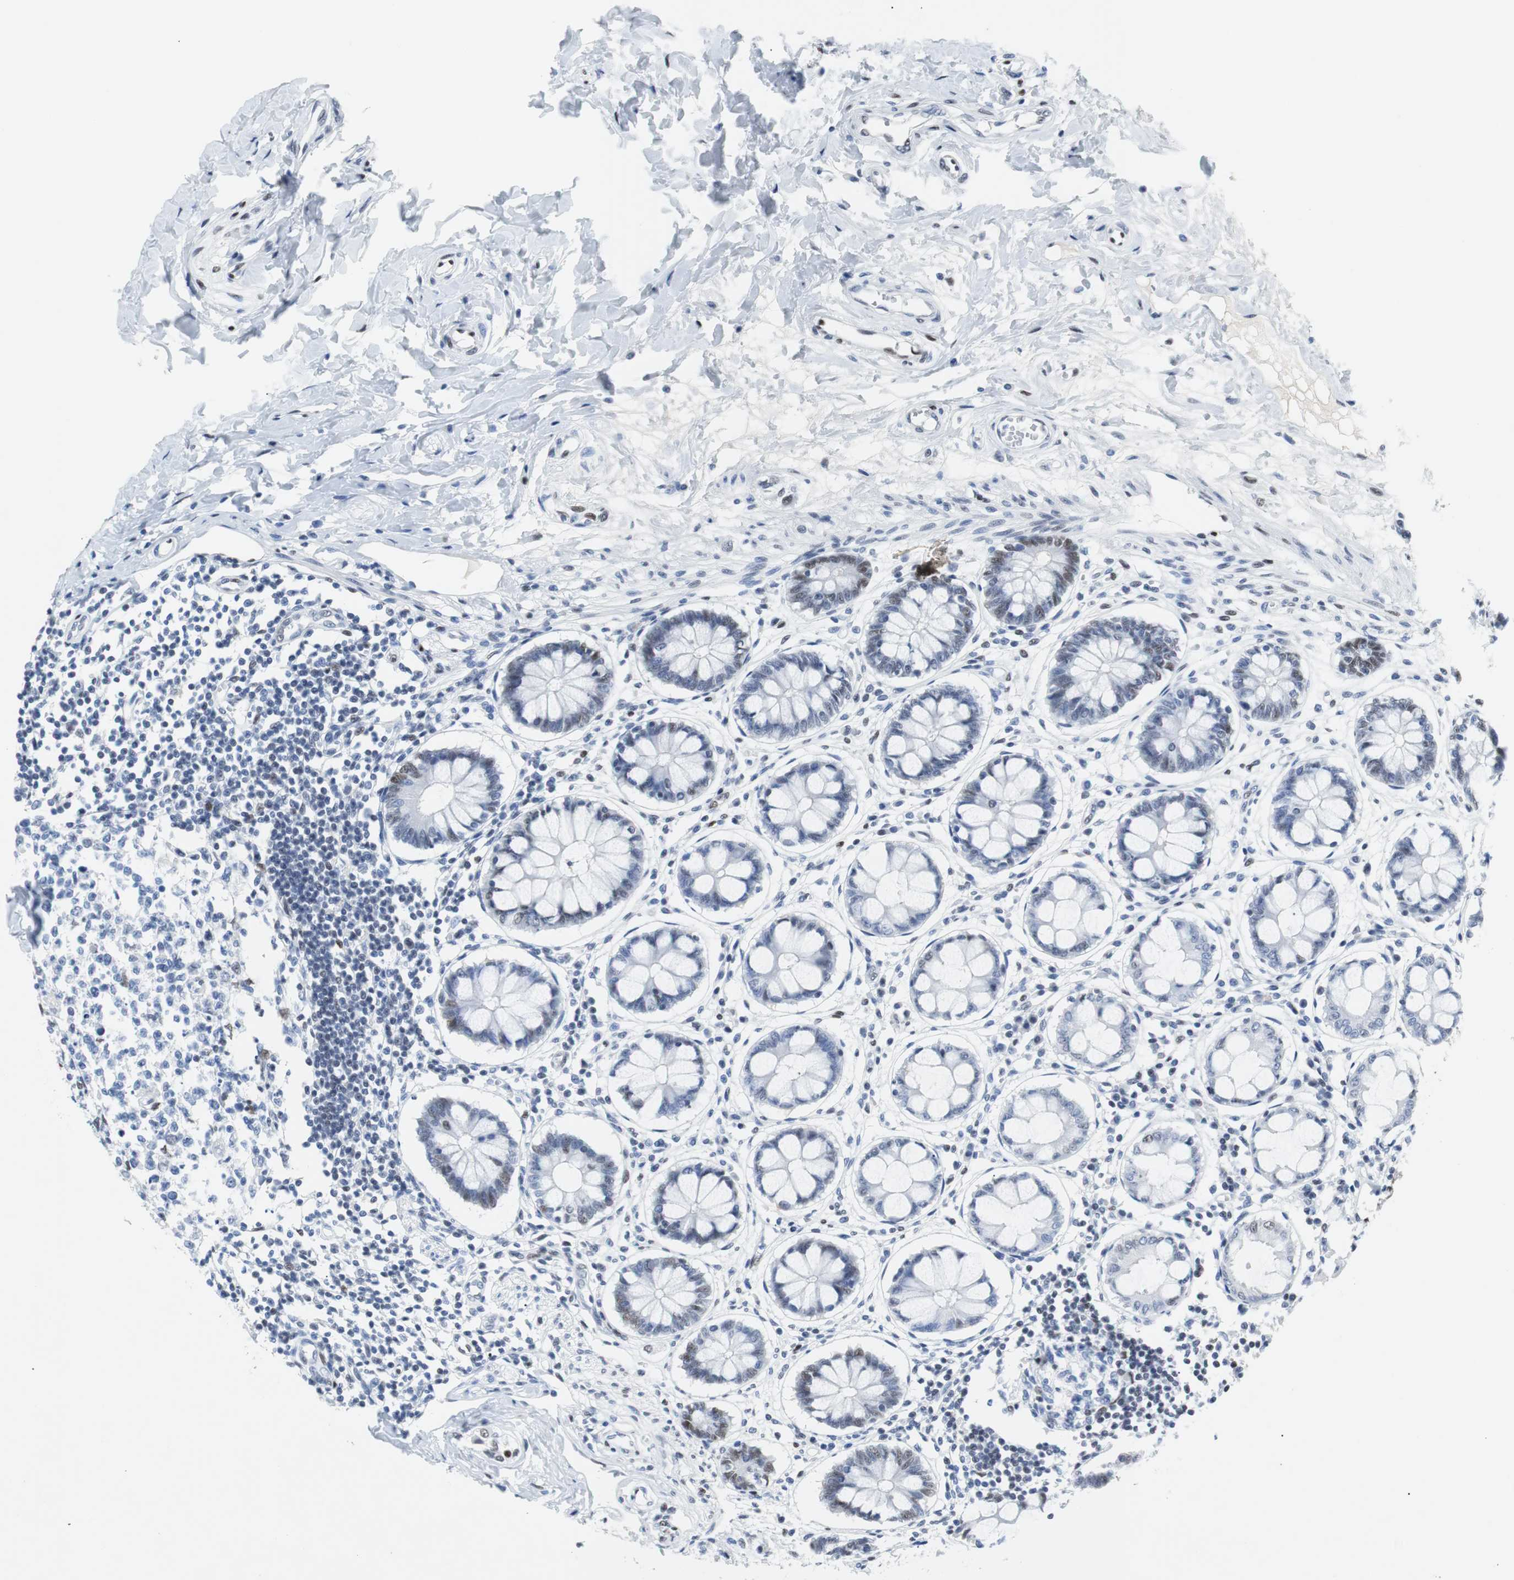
{"staining": {"intensity": "weak", "quantity": ">75%", "location": "nuclear"}, "tissue": "colon", "cell_type": "Endothelial cells", "image_type": "normal", "snomed": [{"axis": "morphology", "description": "Normal tissue, NOS"}, {"axis": "morphology", "description": "Adenocarcinoma, NOS"}, {"axis": "topography", "description": "Colon"}, {"axis": "topography", "description": "Peripheral nerve tissue"}], "caption": "High-power microscopy captured an immunohistochemistry (IHC) photomicrograph of normal colon, revealing weak nuclear expression in about >75% of endothelial cells. The staining is performed using DAB brown chromogen to label protein expression. The nuclei are counter-stained blue using hematoxylin.", "gene": "JUN", "patient": {"sex": "male", "age": 14}}